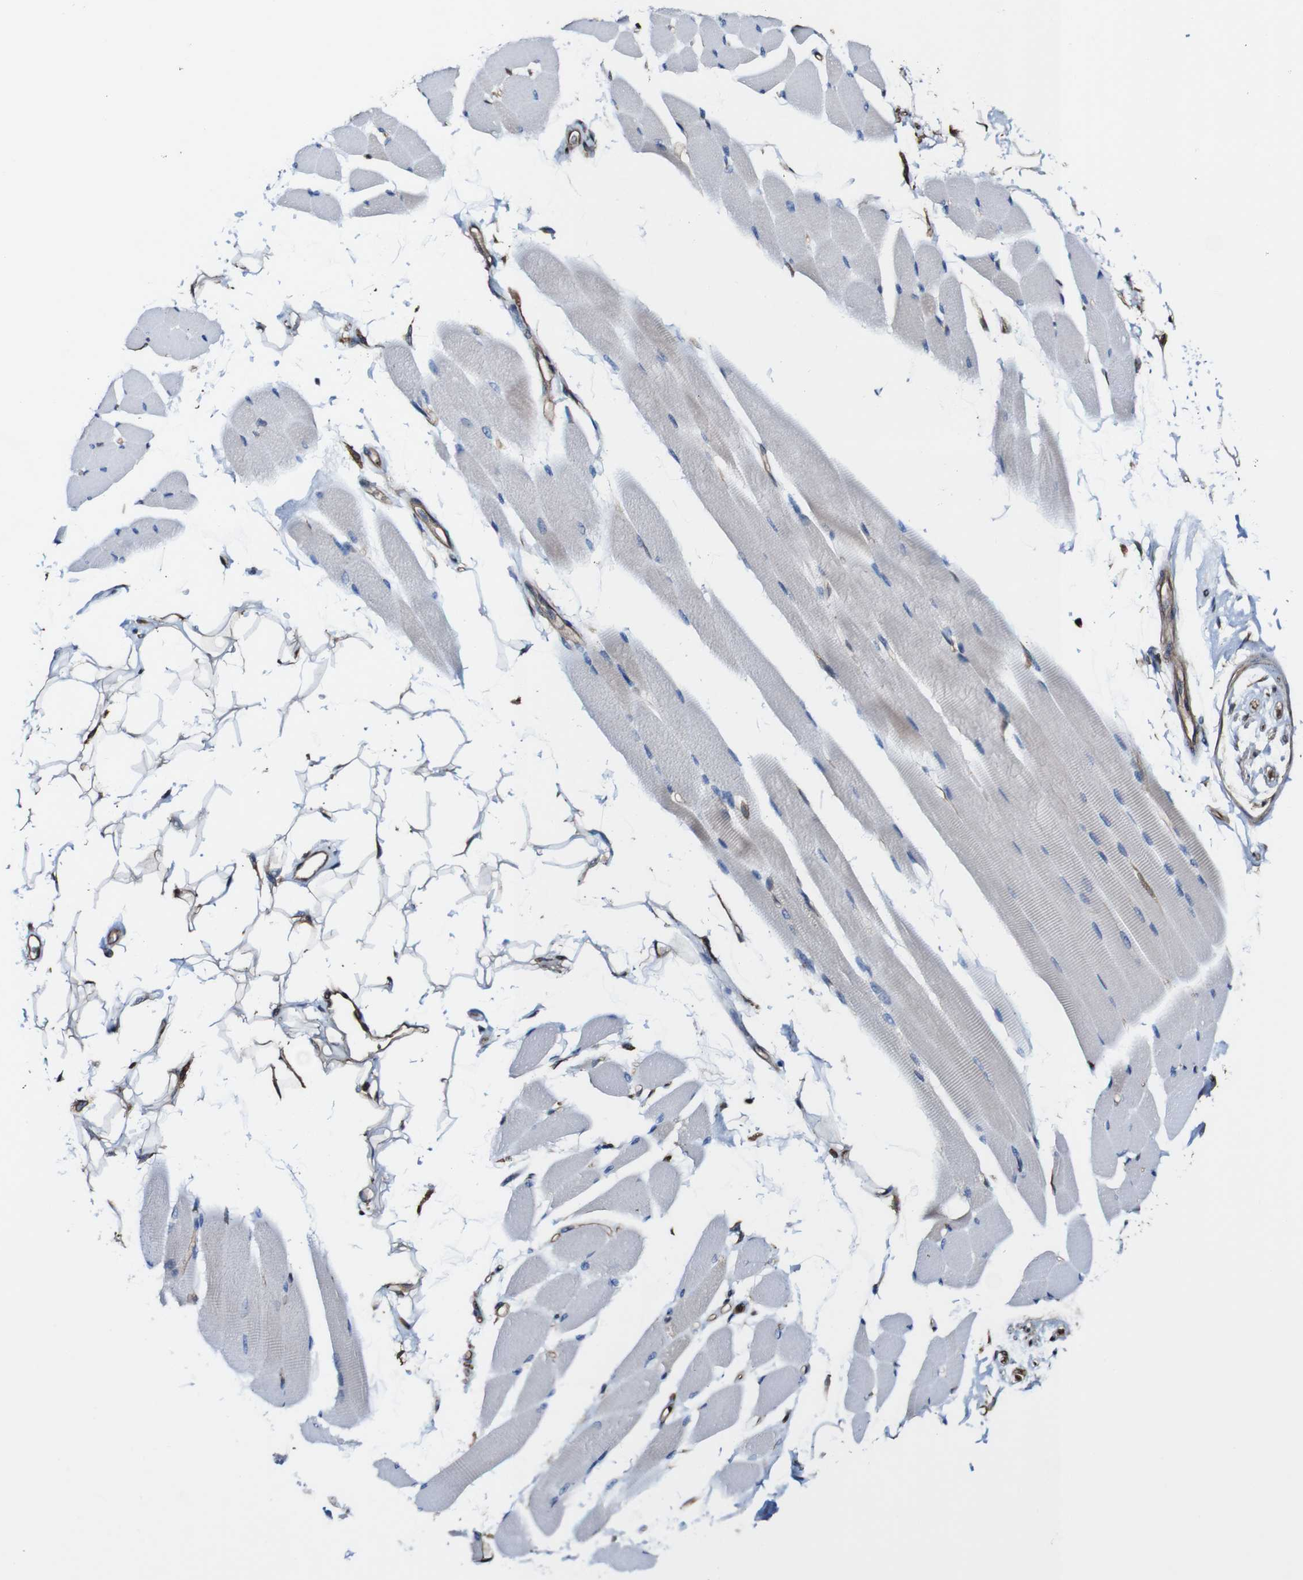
{"staining": {"intensity": "negative", "quantity": "none", "location": "none"}, "tissue": "skeletal muscle", "cell_type": "Myocytes", "image_type": "normal", "snomed": [{"axis": "morphology", "description": "Normal tissue, NOS"}, {"axis": "topography", "description": "Skeletal muscle"}, {"axis": "topography", "description": "Oral tissue"}, {"axis": "topography", "description": "Peripheral nerve tissue"}], "caption": "Myocytes show no significant protein positivity in unremarkable skeletal muscle.", "gene": "PTPRR", "patient": {"sex": "female", "age": 84}}